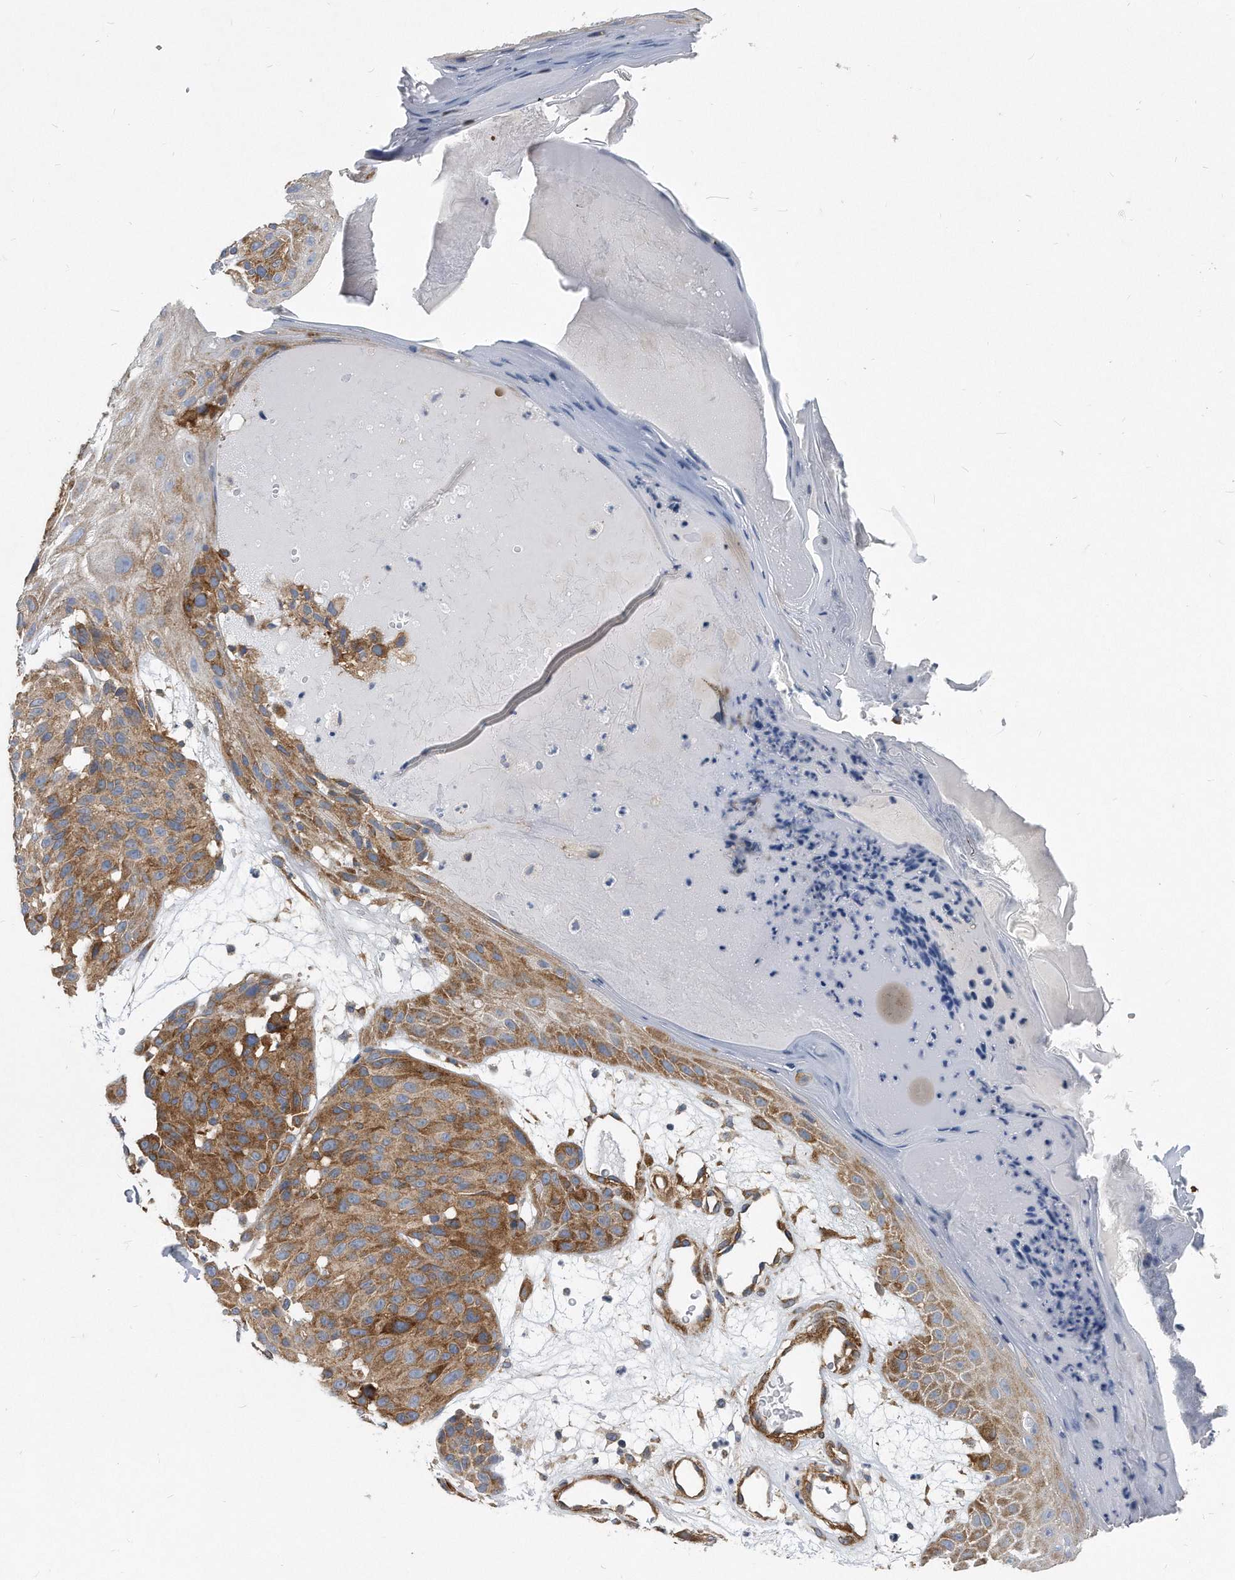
{"staining": {"intensity": "moderate", "quantity": ">75%", "location": "cytoplasmic/membranous"}, "tissue": "melanoma", "cell_type": "Tumor cells", "image_type": "cancer", "snomed": [{"axis": "morphology", "description": "Malignant melanoma, NOS"}, {"axis": "topography", "description": "Skin"}], "caption": "A micrograph showing moderate cytoplasmic/membranous positivity in approximately >75% of tumor cells in melanoma, as visualized by brown immunohistochemical staining.", "gene": "EIF2B4", "patient": {"sex": "male", "age": 83}}